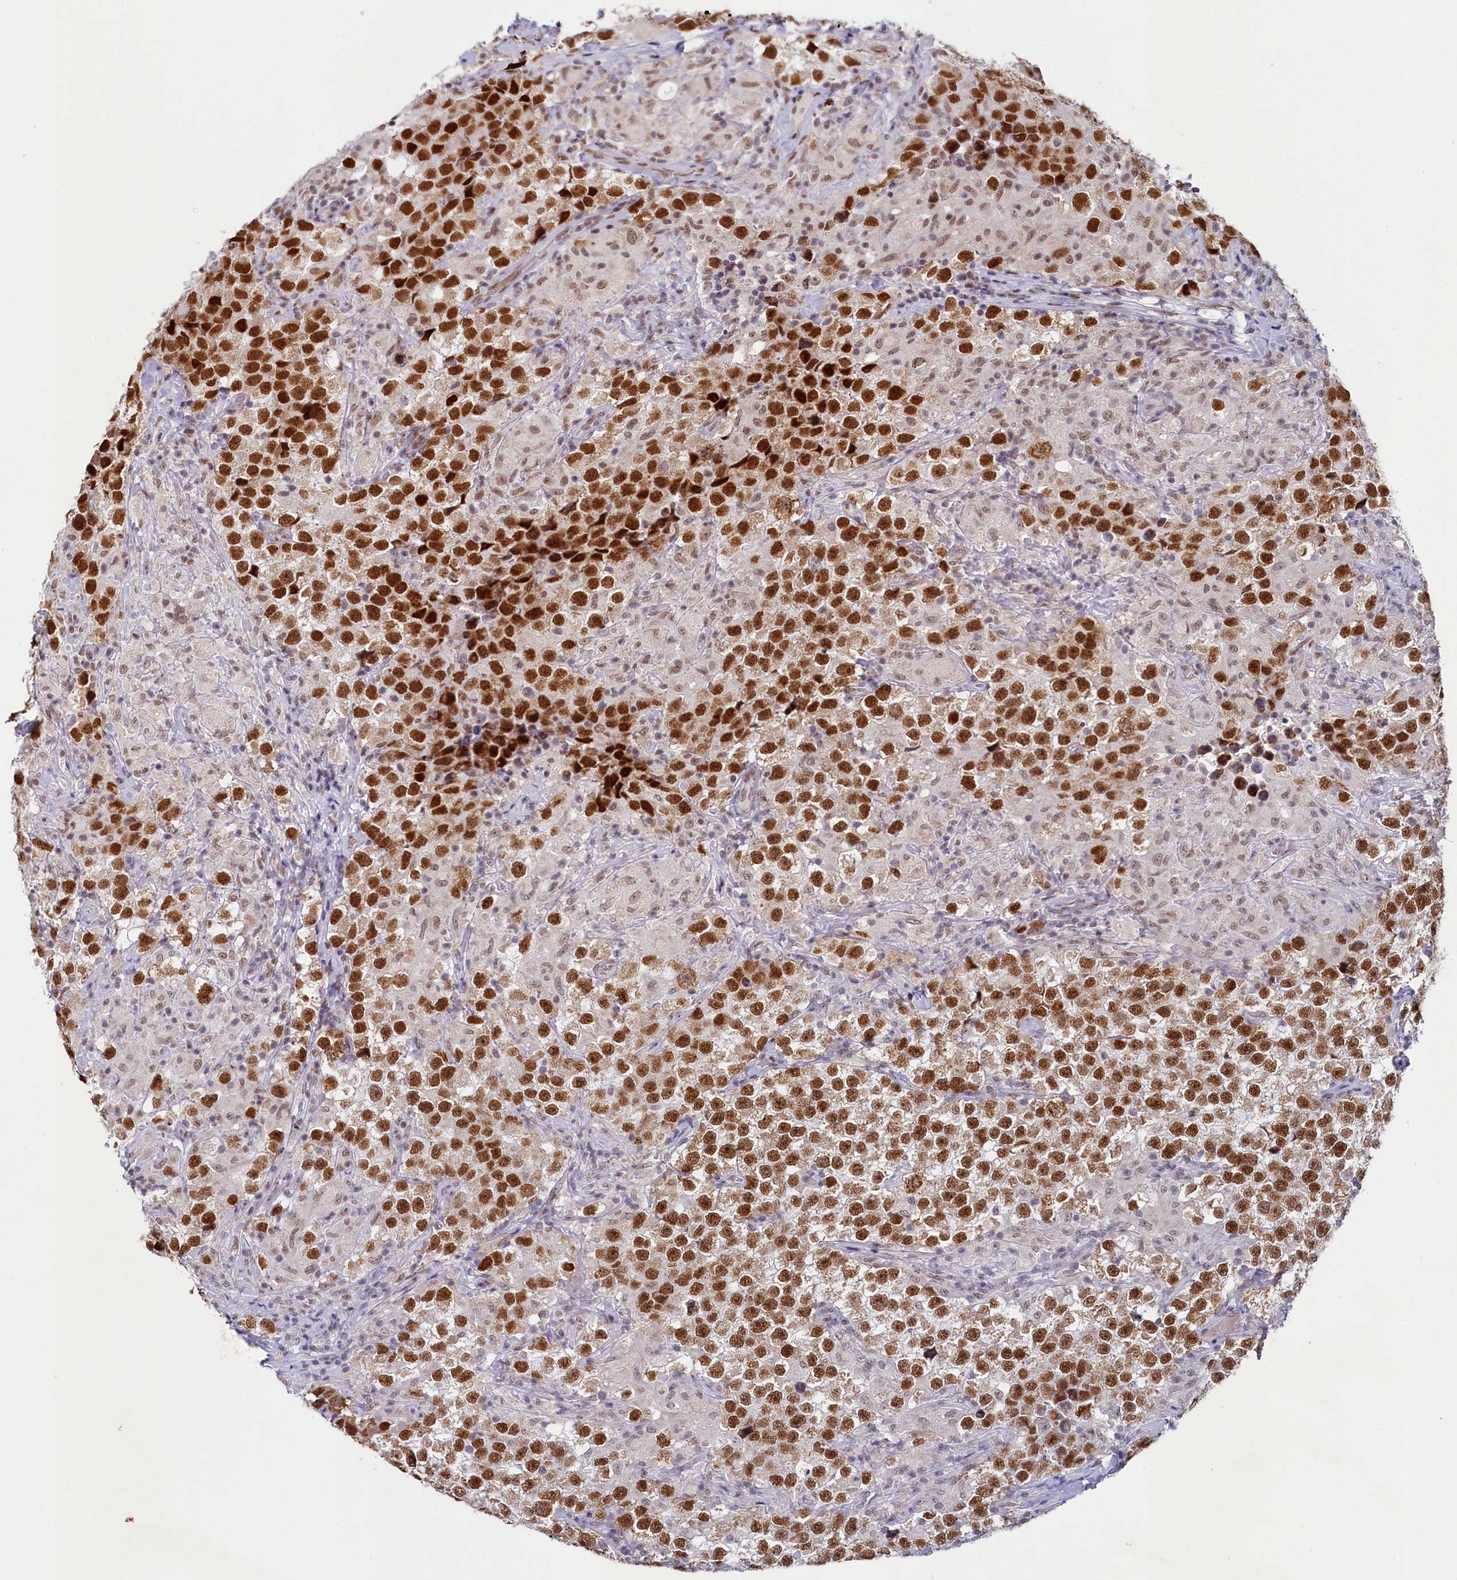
{"staining": {"intensity": "strong", "quantity": ">75%", "location": "nuclear"}, "tissue": "testis cancer", "cell_type": "Tumor cells", "image_type": "cancer", "snomed": [{"axis": "morphology", "description": "Seminoma, NOS"}, {"axis": "topography", "description": "Testis"}], "caption": "Testis seminoma stained with DAB (3,3'-diaminobenzidine) IHC displays high levels of strong nuclear staining in about >75% of tumor cells. (DAB (3,3'-diaminobenzidine) IHC with brightfield microscopy, high magnification).", "gene": "PPHLN1", "patient": {"sex": "male", "age": 46}}